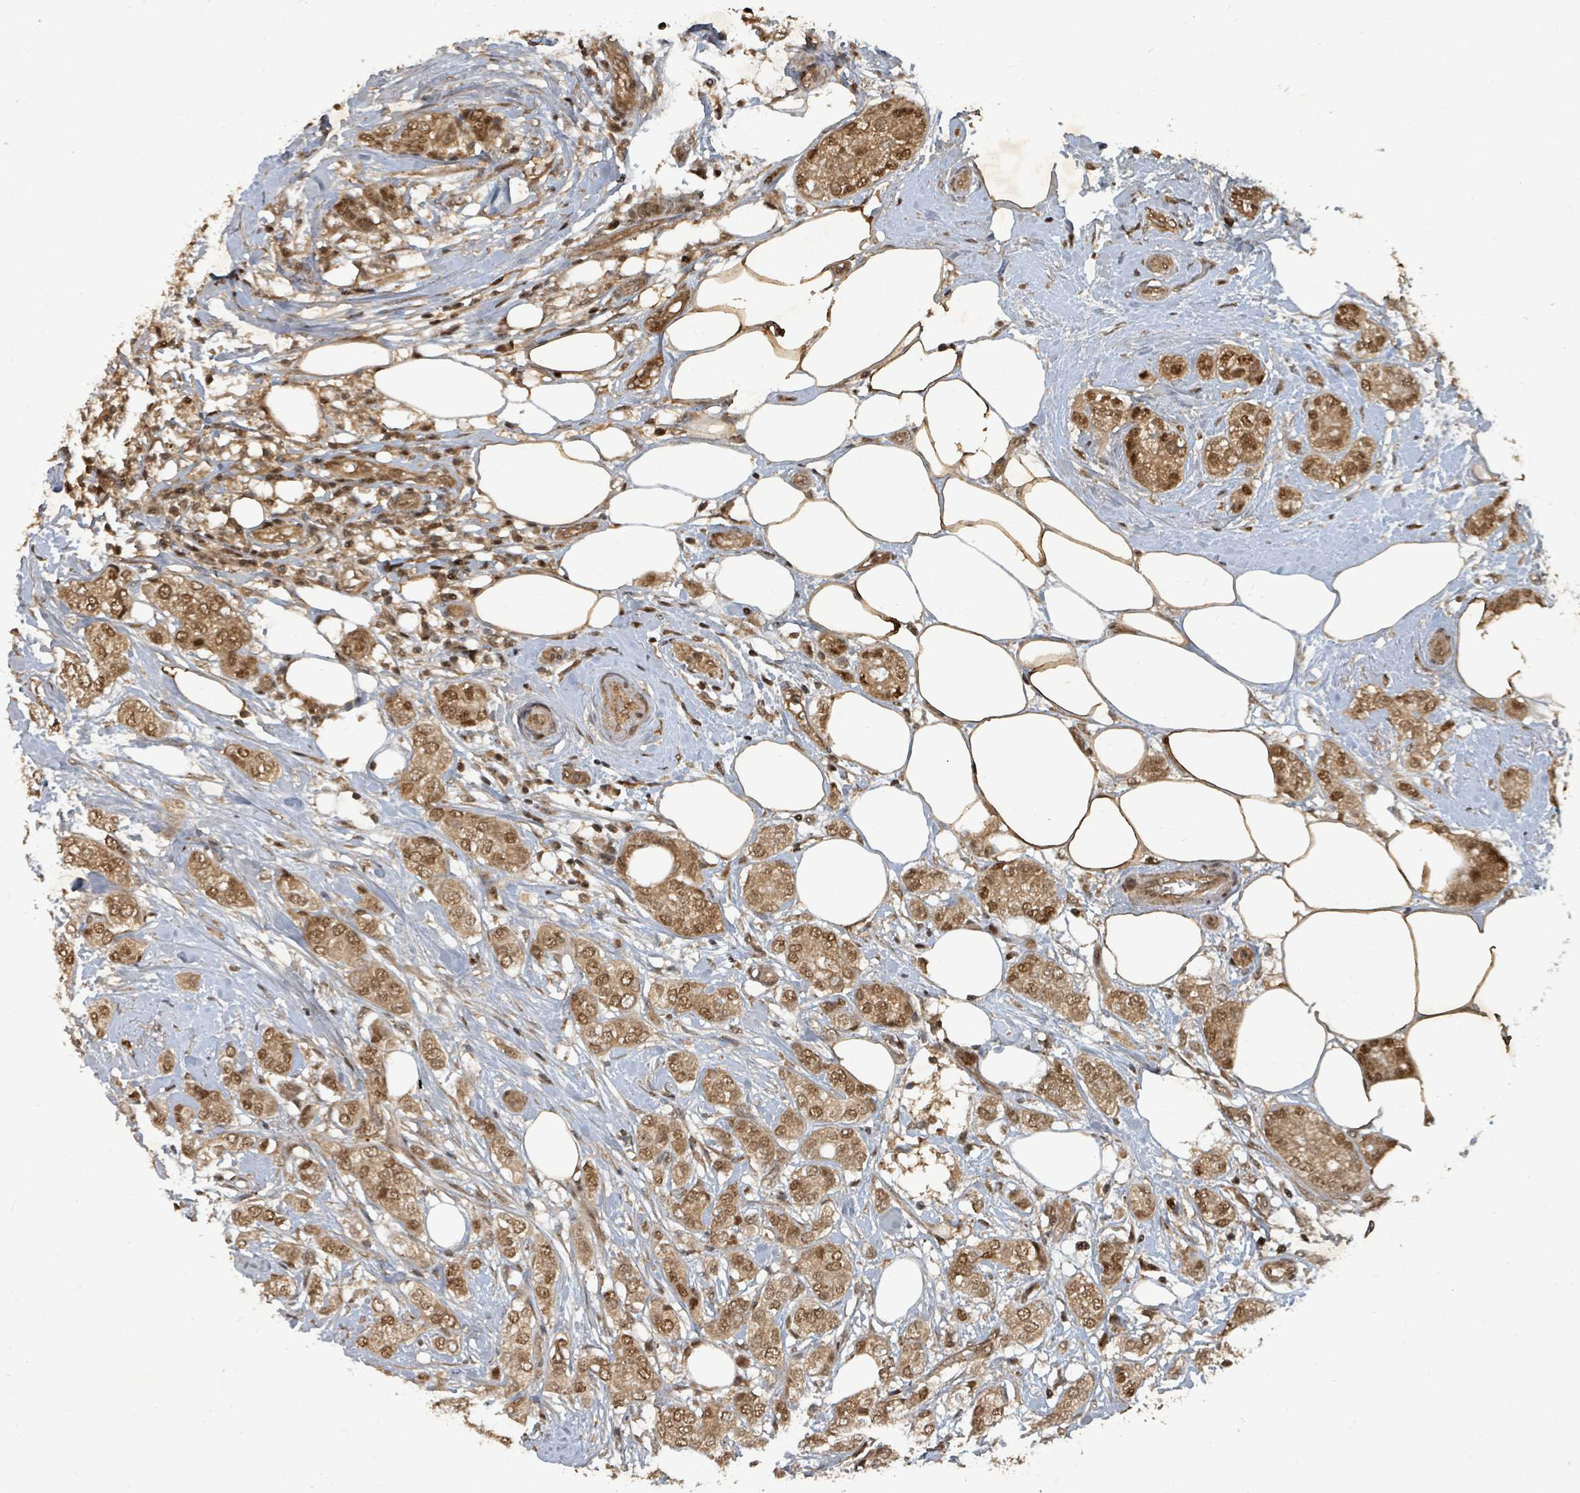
{"staining": {"intensity": "moderate", "quantity": ">75%", "location": "cytoplasmic/membranous,nuclear"}, "tissue": "breast cancer", "cell_type": "Tumor cells", "image_type": "cancer", "snomed": [{"axis": "morphology", "description": "Duct carcinoma"}, {"axis": "topography", "description": "Breast"}], "caption": "Immunohistochemistry photomicrograph of human breast intraductal carcinoma stained for a protein (brown), which exhibits medium levels of moderate cytoplasmic/membranous and nuclear staining in about >75% of tumor cells.", "gene": "KDM4E", "patient": {"sex": "female", "age": 73}}